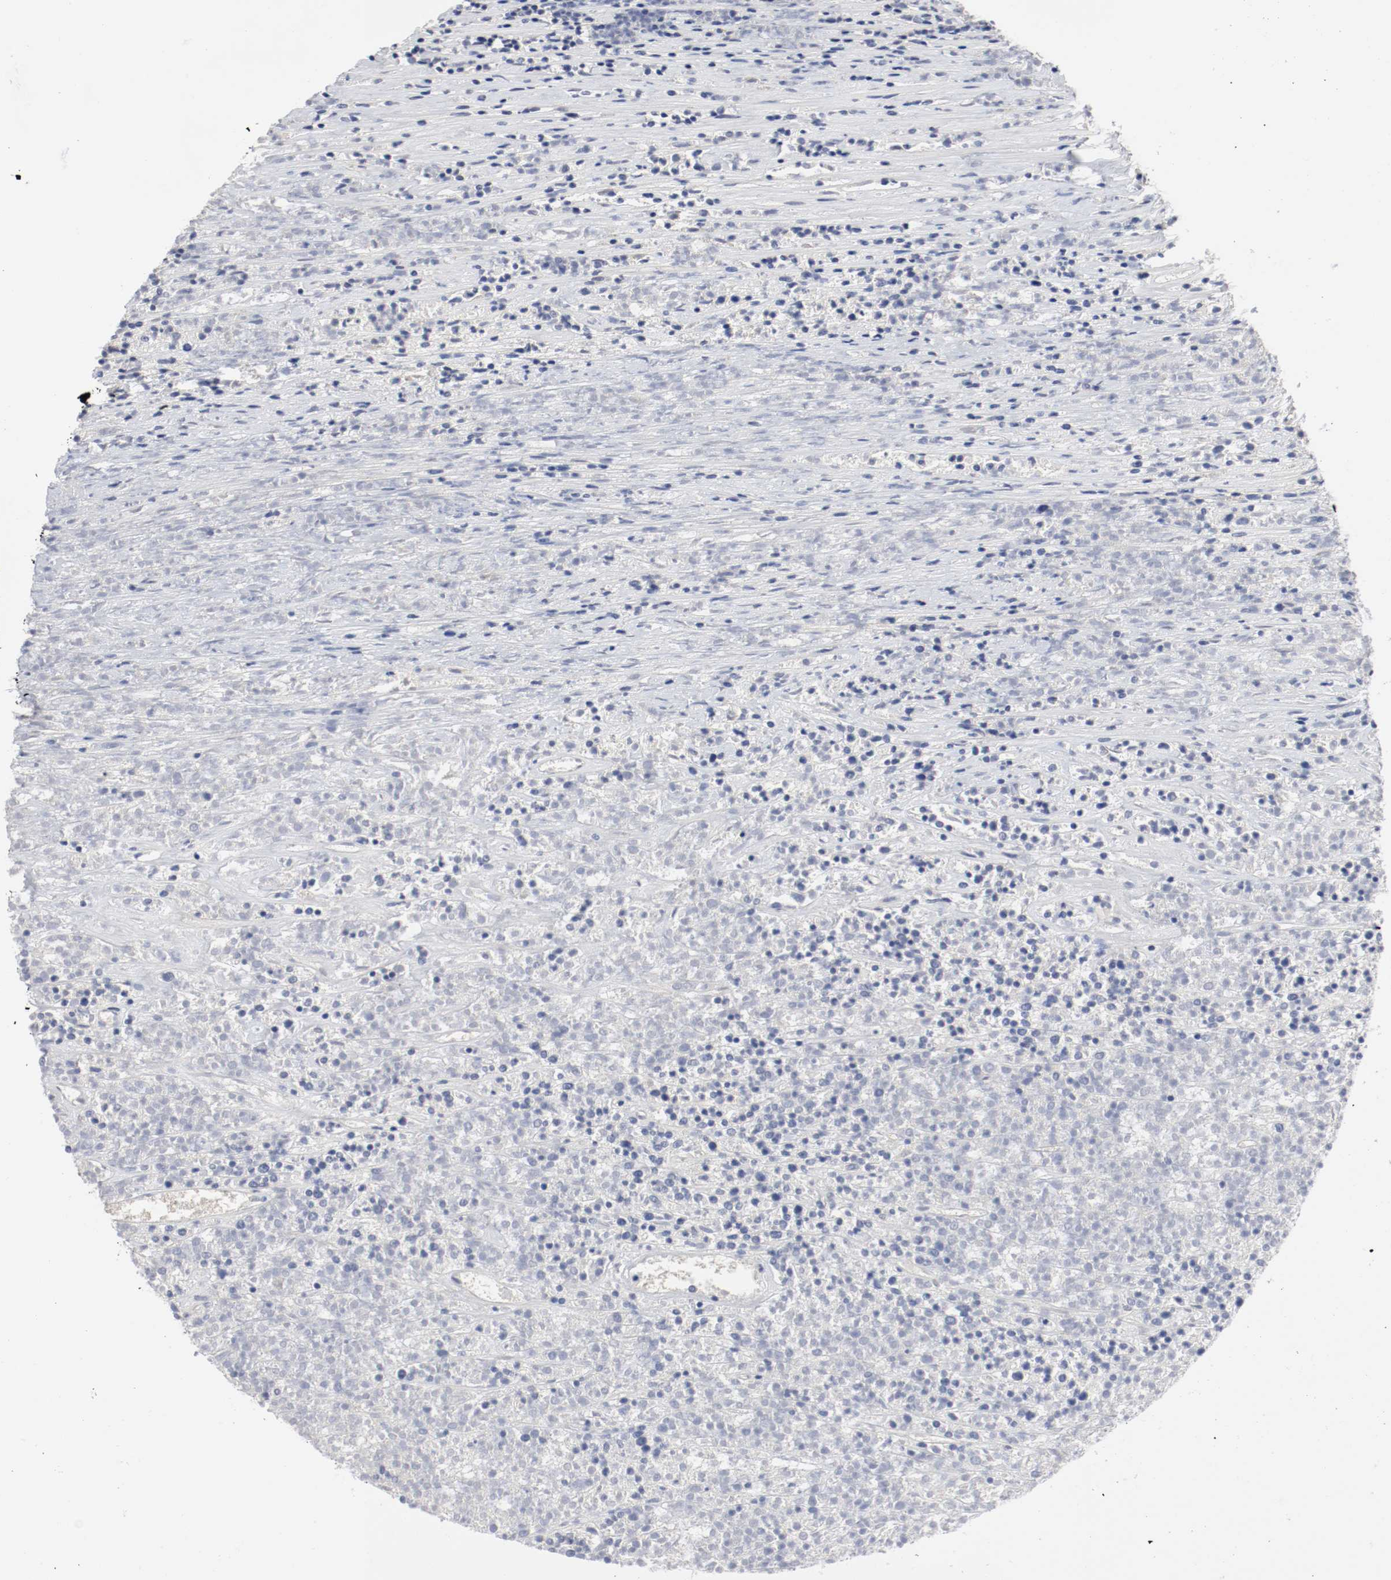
{"staining": {"intensity": "negative", "quantity": "none", "location": "none"}, "tissue": "lymphoma", "cell_type": "Tumor cells", "image_type": "cancer", "snomed": [{"axis": "morphology", "description": "Malignant lymphoma, non-Hodgkin's type, High grade"}, {"axis": "topography", "description": "Lymph node"}], "caption": "Tumor cells are negative for protein expression in human lymphoma.", "gene": "CEBPE", "patient": {"sex": "female", "age": 73}}